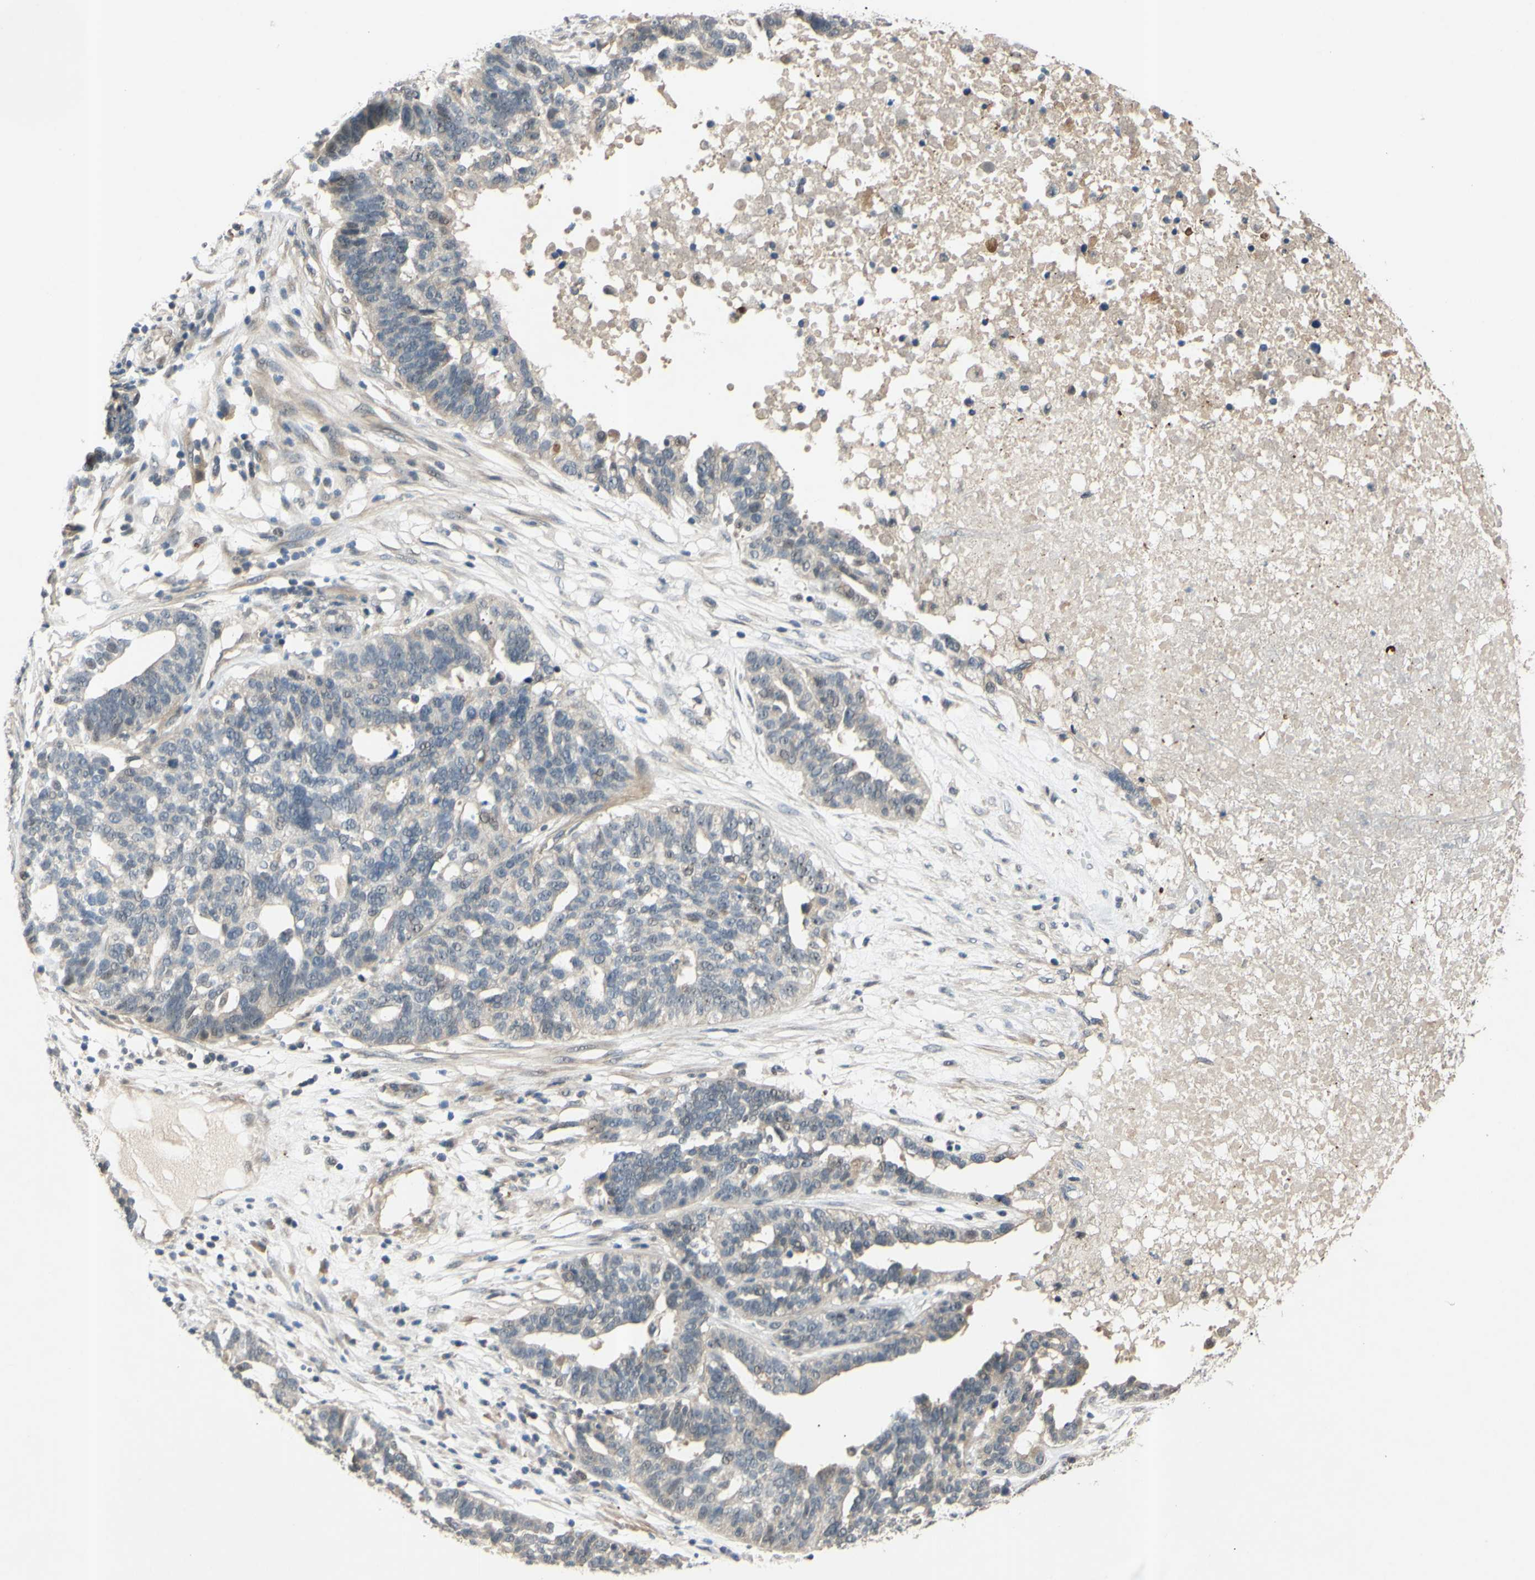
{"staining": {"intensity": "negative", "quantity": "none", "location": "none"}, "tissue": "ovarian cancer", "cell_type": "Tumor cells", "image_type": "cancer", "snomed": [{"axis": "morphology", "description": "Cystadenocarcinoma, serous, NOS"}, {"axis": "topography", "description": "Ovary"}], "caption": "A high-resolution image shows IHC staining of ovarian serous cystadenocarcinoma, which shows no significant expression in tumor cells. (DAB (3,3'-diaminobenzidine) immunohistochemistry with hematoxylin counter stain).", "gene": "ALK", "patient": {"sex": "female", "age": 59}}